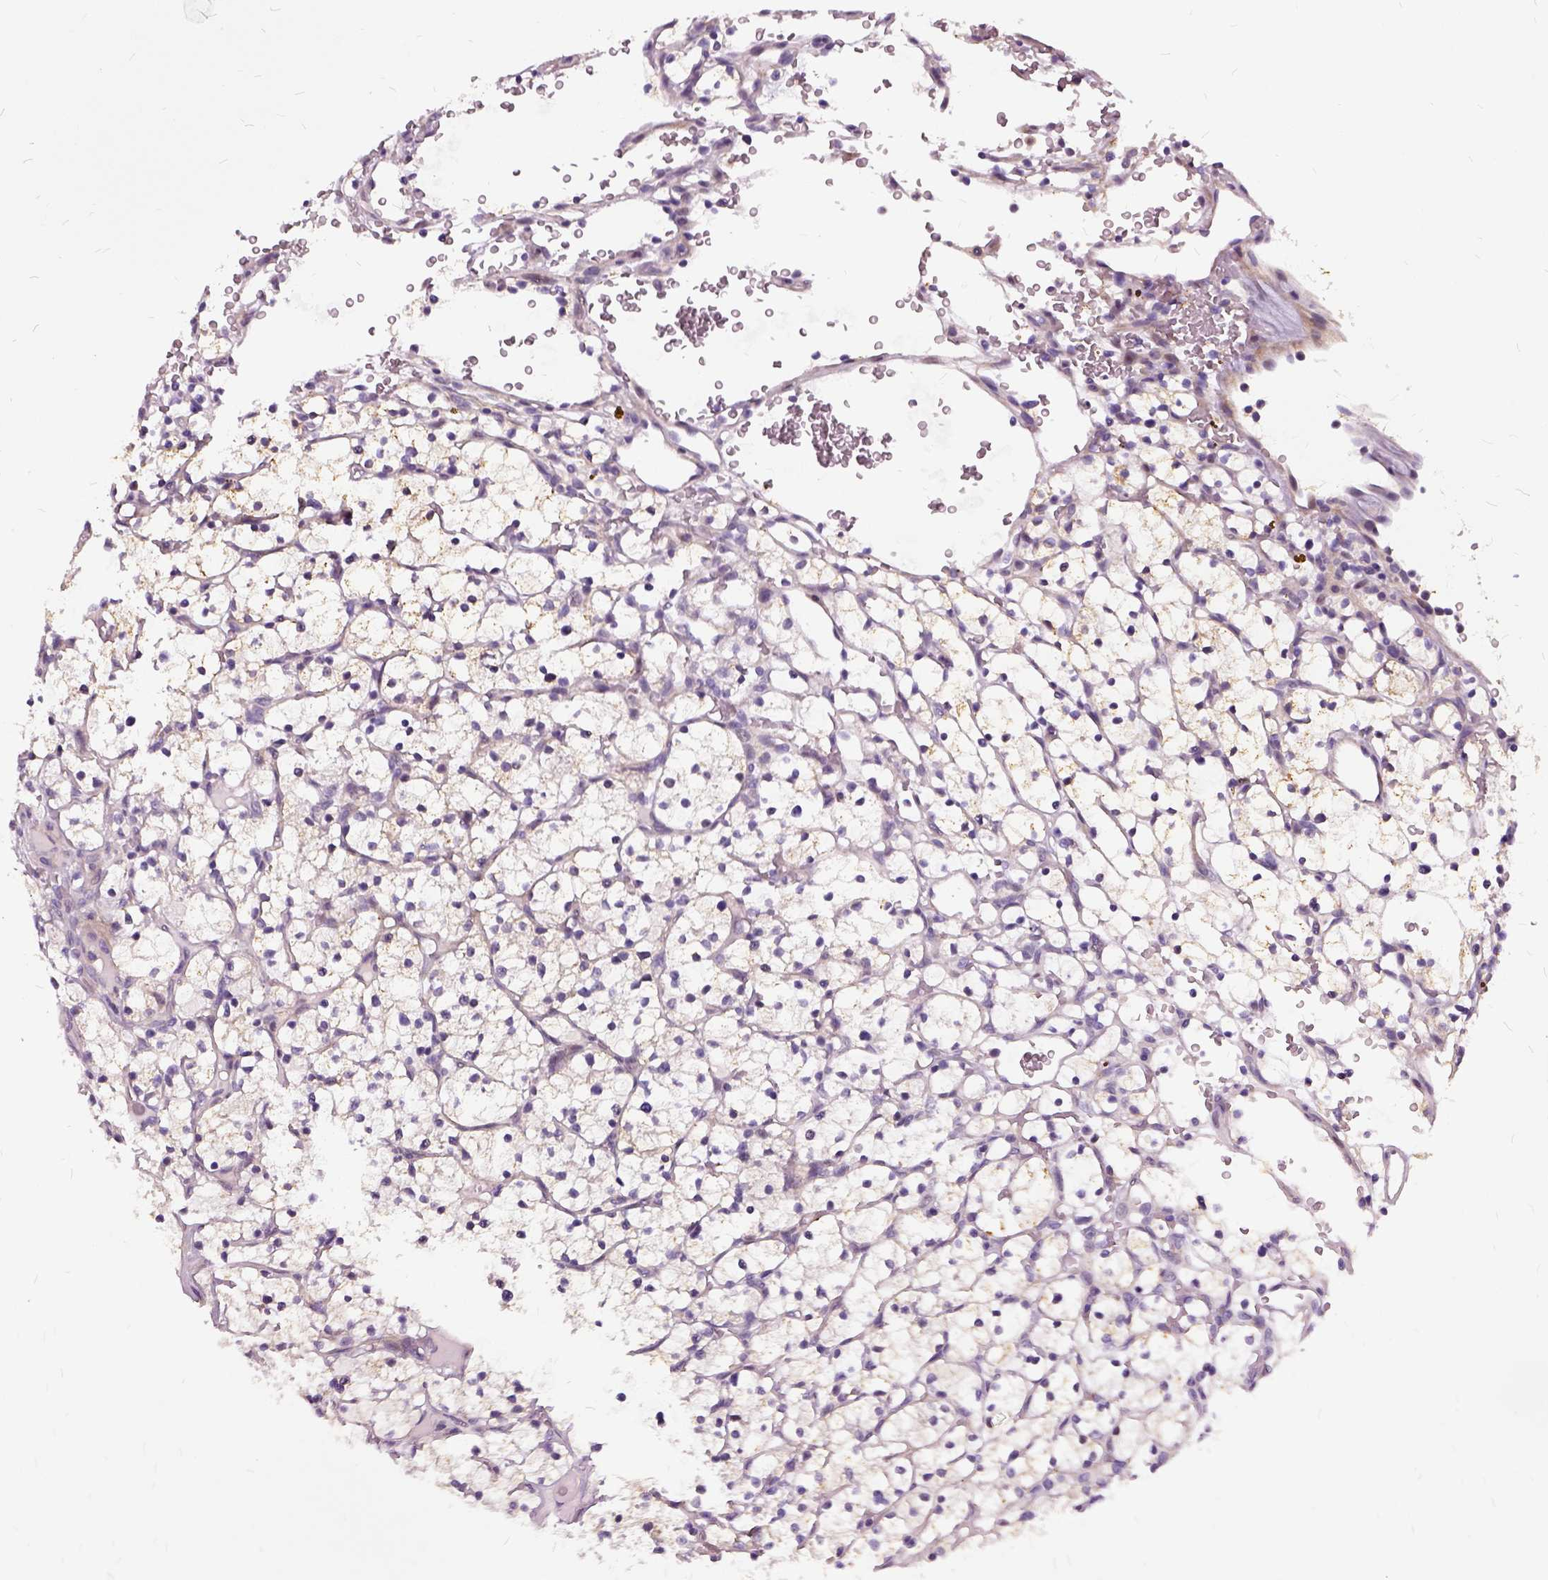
{"staining": {"intensity": "negative", "quantity": "none", "location": "none"}, "tissue": "renal cancer", "cell_type": "Tumor cells", "image_type": "cancer", "snomed": [{"axis": "morphology", "description": "Adenocarcinoma, NOS"}, {"axis": "topography", "description": "Kidney"}], "caption": "The photomicrograph displays no staining of tumor cells in renal adenocarcinoma.", "gene": "ILRUN", "patient": {"sex": "female", "age": 64}}